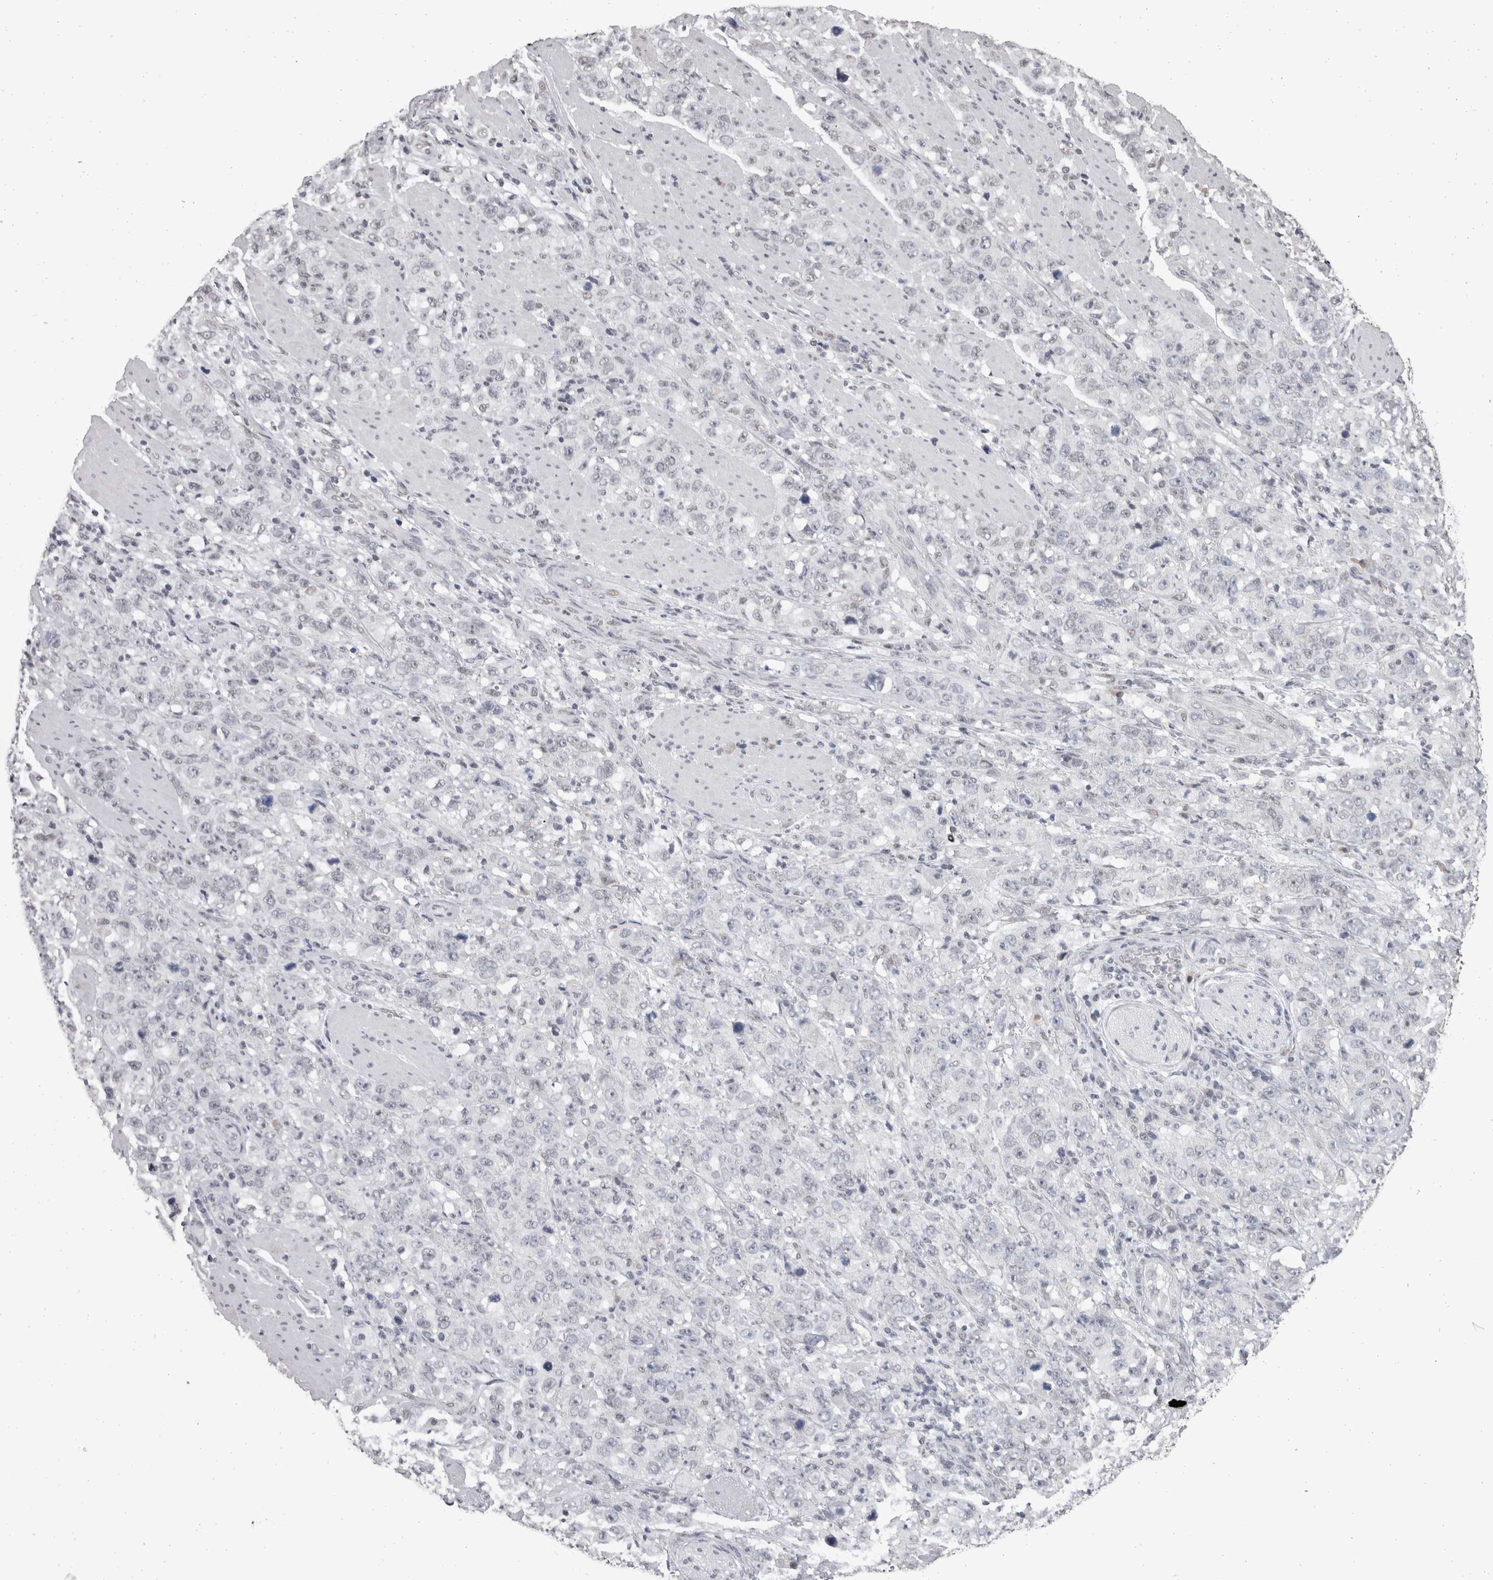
{"staining": {"intensity": "weak", "quantity": "<25%", "location": "nuclear"}, "tissue": "stomach cancer", "cell_type": "Tumor cells", "image_type": "cancer", "snomed": [{"axis": "morphology", "description": "Adenocarcinoma, NOS"}, {"axis": "topography", "description": "Stomach"}], "caption": "Immunohistochemistry image of neoplastic tissue: human stomach cancer stained with DAB (3,3'-diaminobenzidine) shows no significant protein positivity in tumor cells.", "gene": "DDX17", "patient": {"sex": "male", "age": 48}}